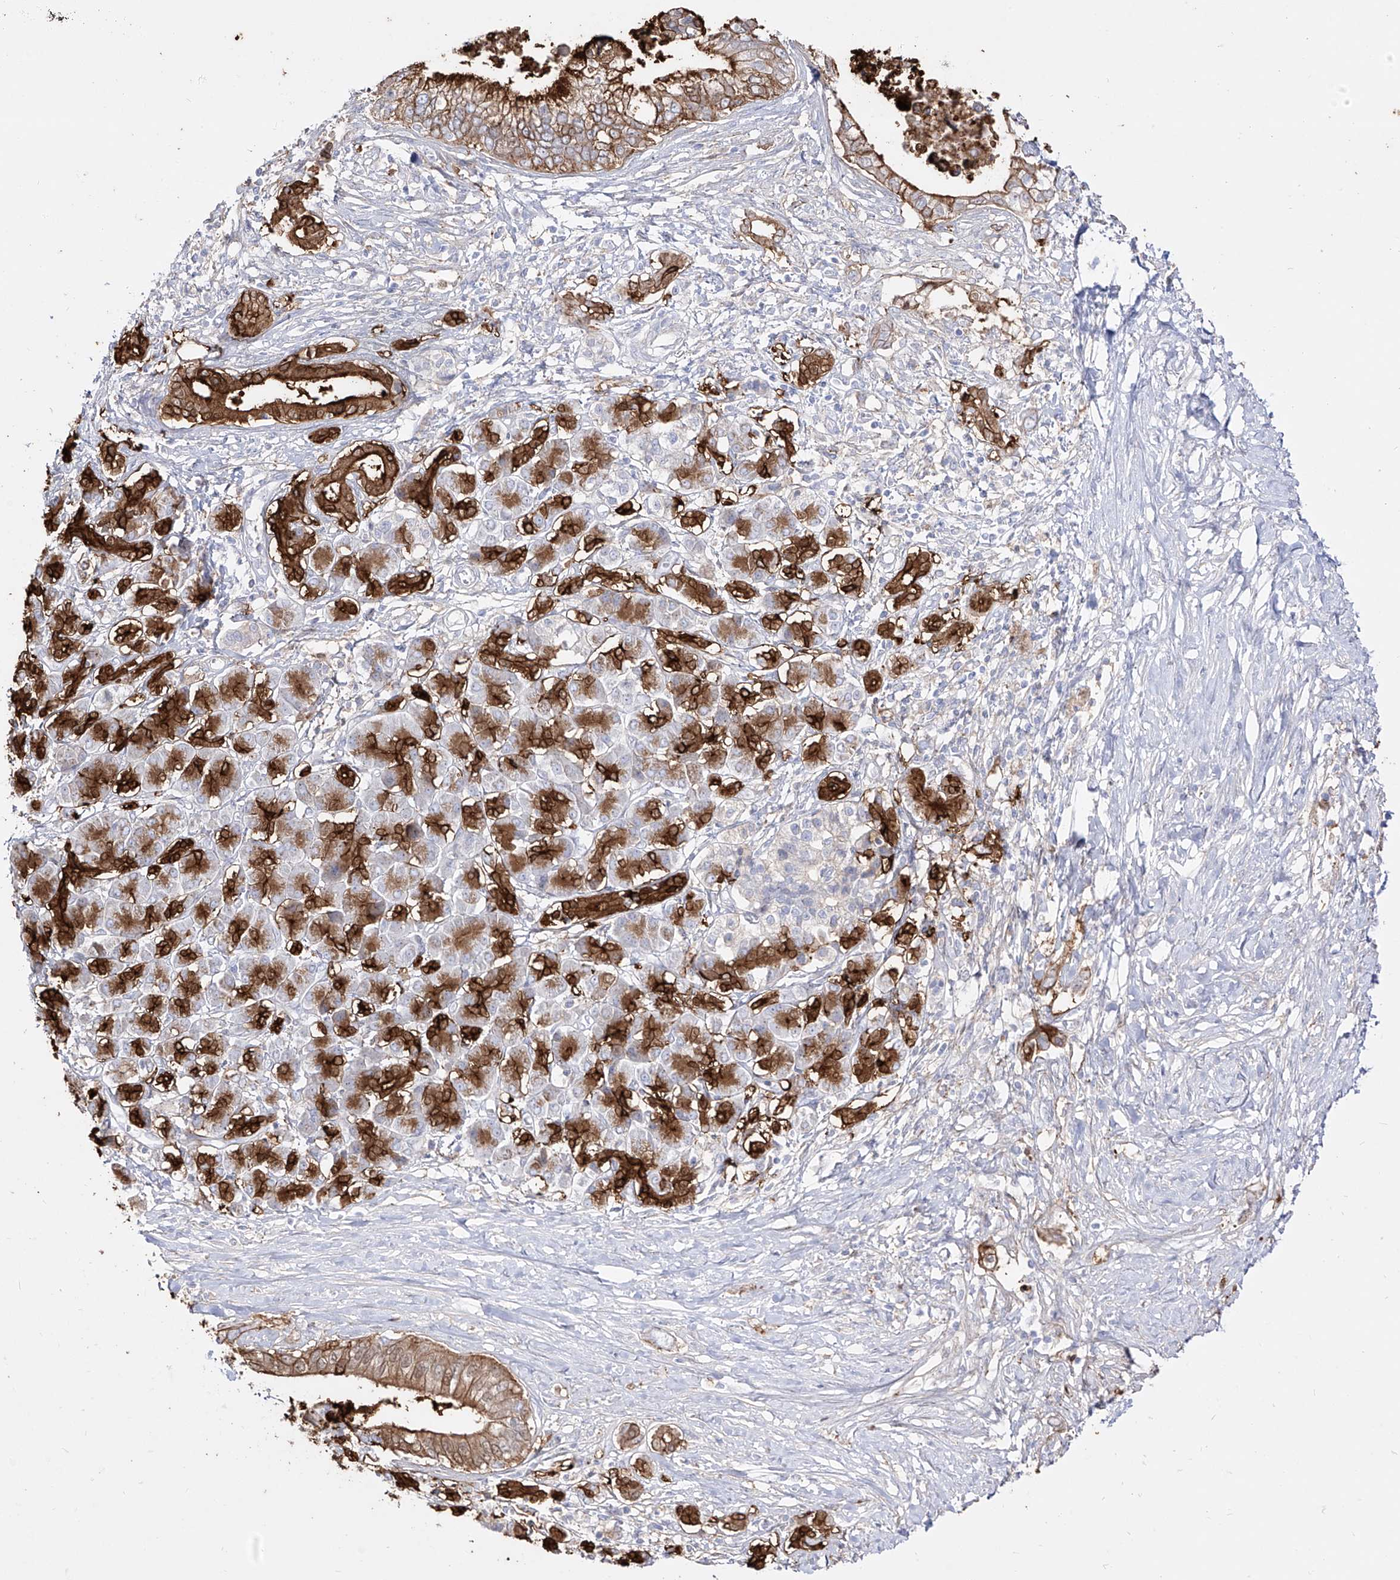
{"staining": {"intensity": "strong", "quantity": "25%-75%", "location": "cytoplasmic/membranous"}, "tissue": "pancreatic cancer", "cell_type": "Tumor cells", "image_type": "cancer", "snomed": [{"axis": "morphology", "description": "Normal tissue, NOS"}, {"axis": "morphology", "description": "Adenocarcinoma, NOS"}, {"axis": "topography", "description": "Pancreas"}, {"axis": "topography", "description": "Peripheral nerve tissue"}], "caption": "High-magnification brightfield microscopy of pancreatic adenocarcinoma stained with DAB (3,3'-diaminobenzidine) (brown) and counterstained with hematoxylin (blue). tumor cells exhibit strong cytoplasmic/membranous expression is seen in approximately25%-75% of cells. The staining was performed using DAB (3,3'-diaminobenzidine), with brown indicating positive protein expression. Nuclei are stained blue with hematoxylin.", "gene": "ZGRF1", "patient": {"sex": "male", "age": 59}}